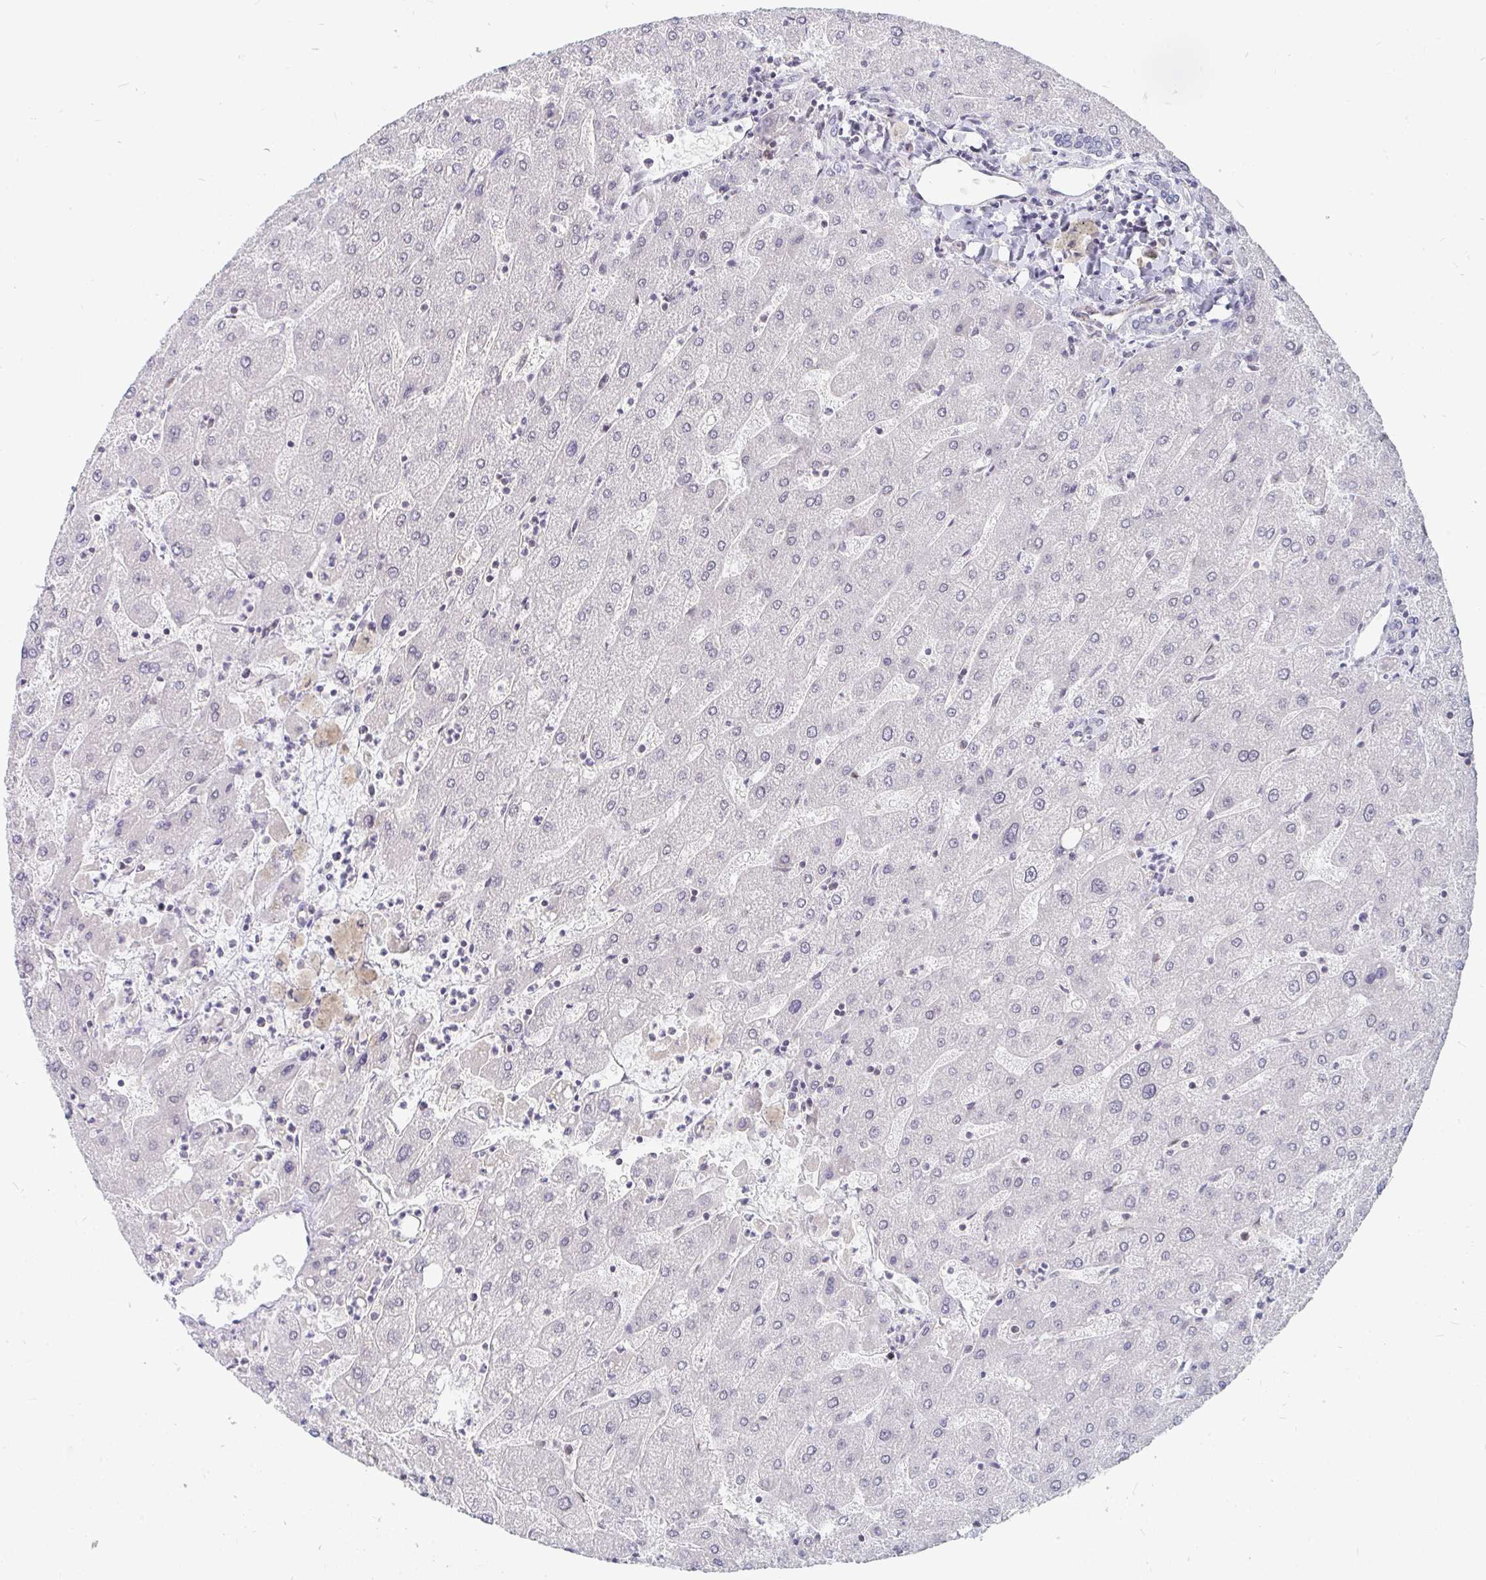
{"staining": {"intensity": "negative", "quantity": "none", "location": "none"}, "tissue": "liver", "cell_type": "Cholangiocytes", "image_type": "normal", "snomed": [{"axis": "morphology", "description": "Normal tissue, NOS"}, {"axis": "topography", "description": "Liver"}], "caption": "Immunohistochemistry of benign human liver reveals no expression in cholangiocytes.", "gene": "TRIP12", "patient": {"sex": "male", "age": 67}}